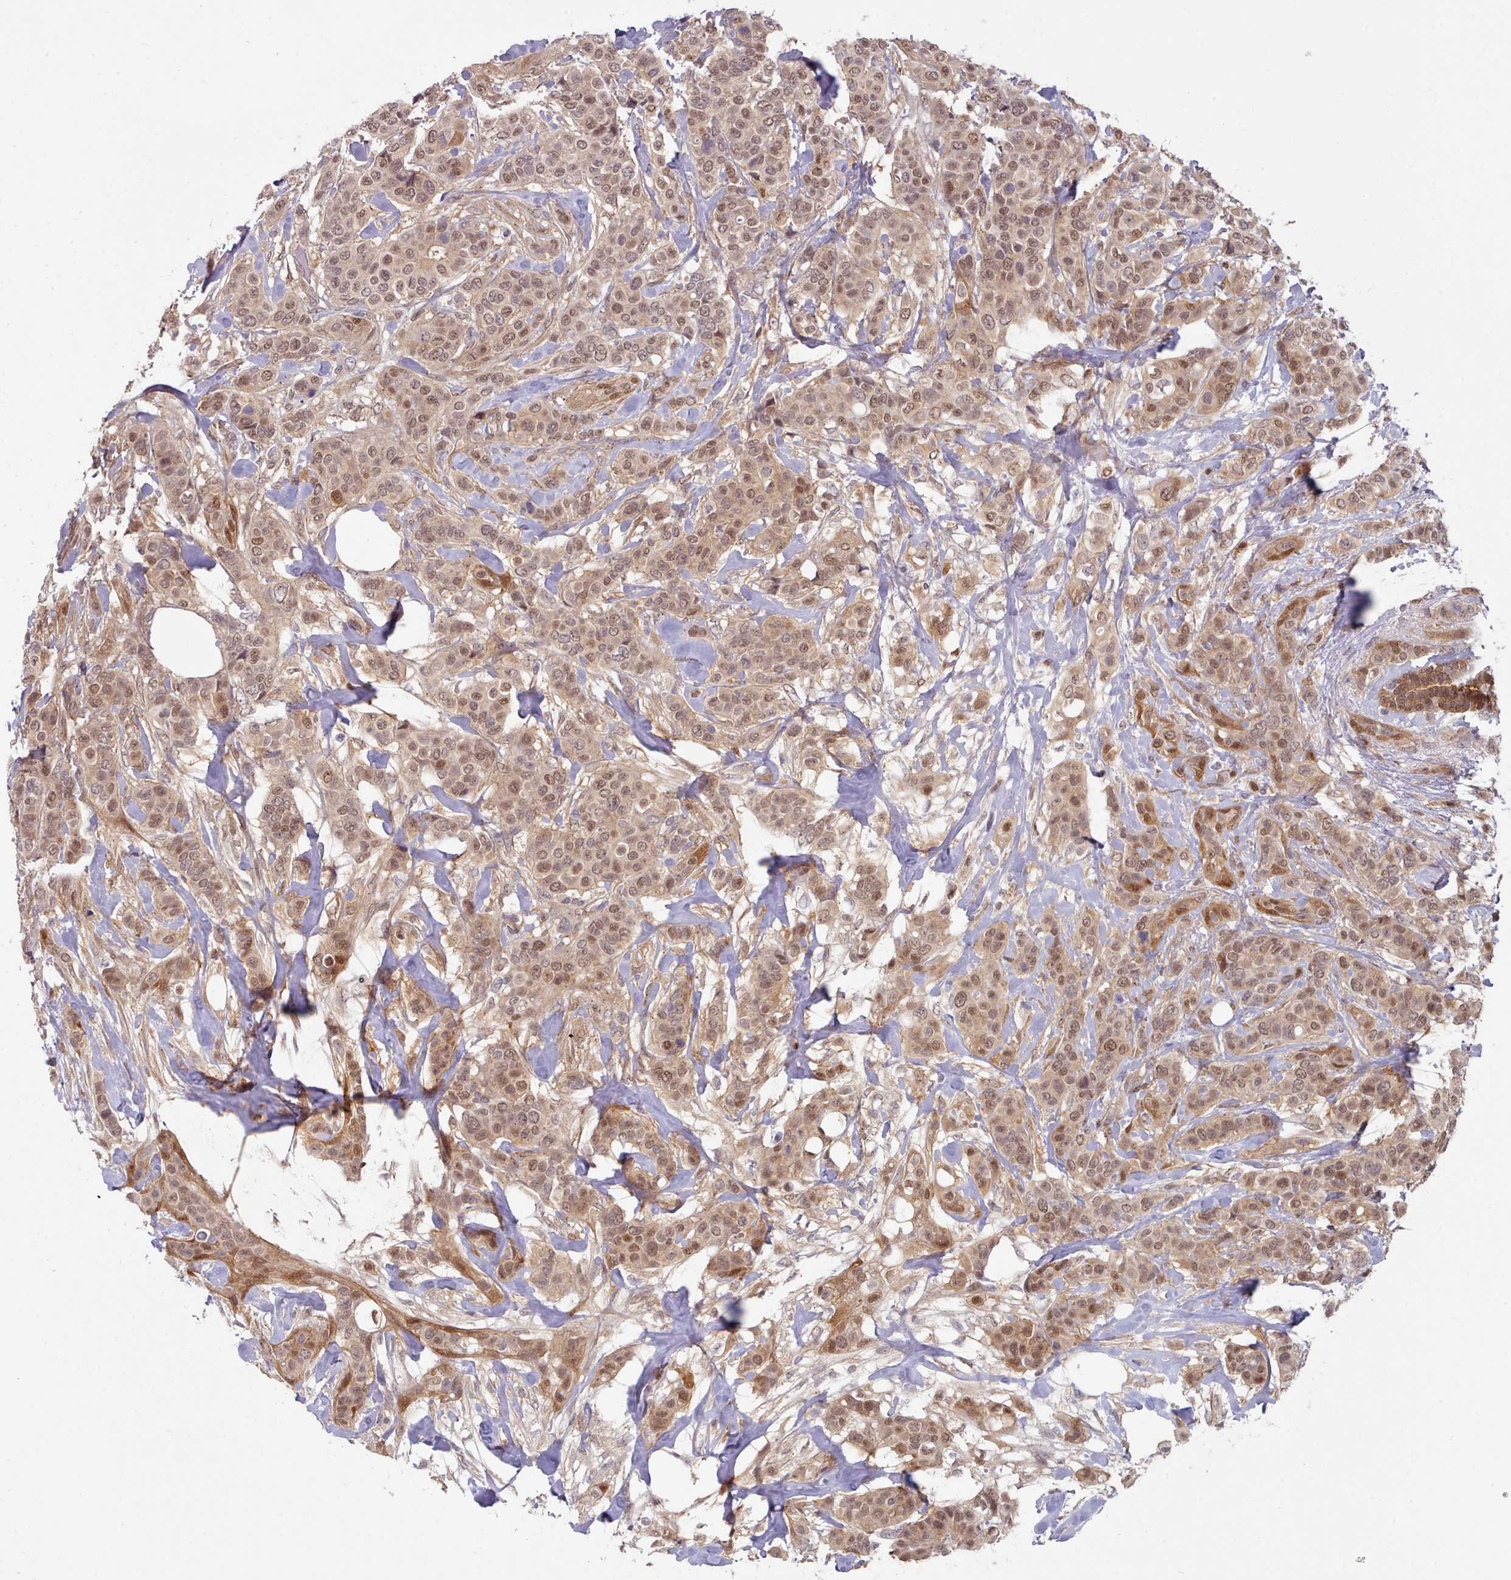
{"staining": {"intensity": "moderate", "quantity": ">75%", "location": "cytoplasmic/membranous,nuclear"}, "tissue": "breast cancer", "cell_type": "Tumor cells", "image_type": "cancer", "snomed": [{"axis": "morphology", "description": "Lobular carcinoma"}, {"axis": "topography", "description": "Breast"}], "caption": "Immunohistochemical staining of breast cancer reveals medium levels of moderate cytoplasmic/membranous and nuclear protein positivity in approximately >75% of tumor cells.", "gene": "CES3", "patient": {"sex": "female", "age": 51}}